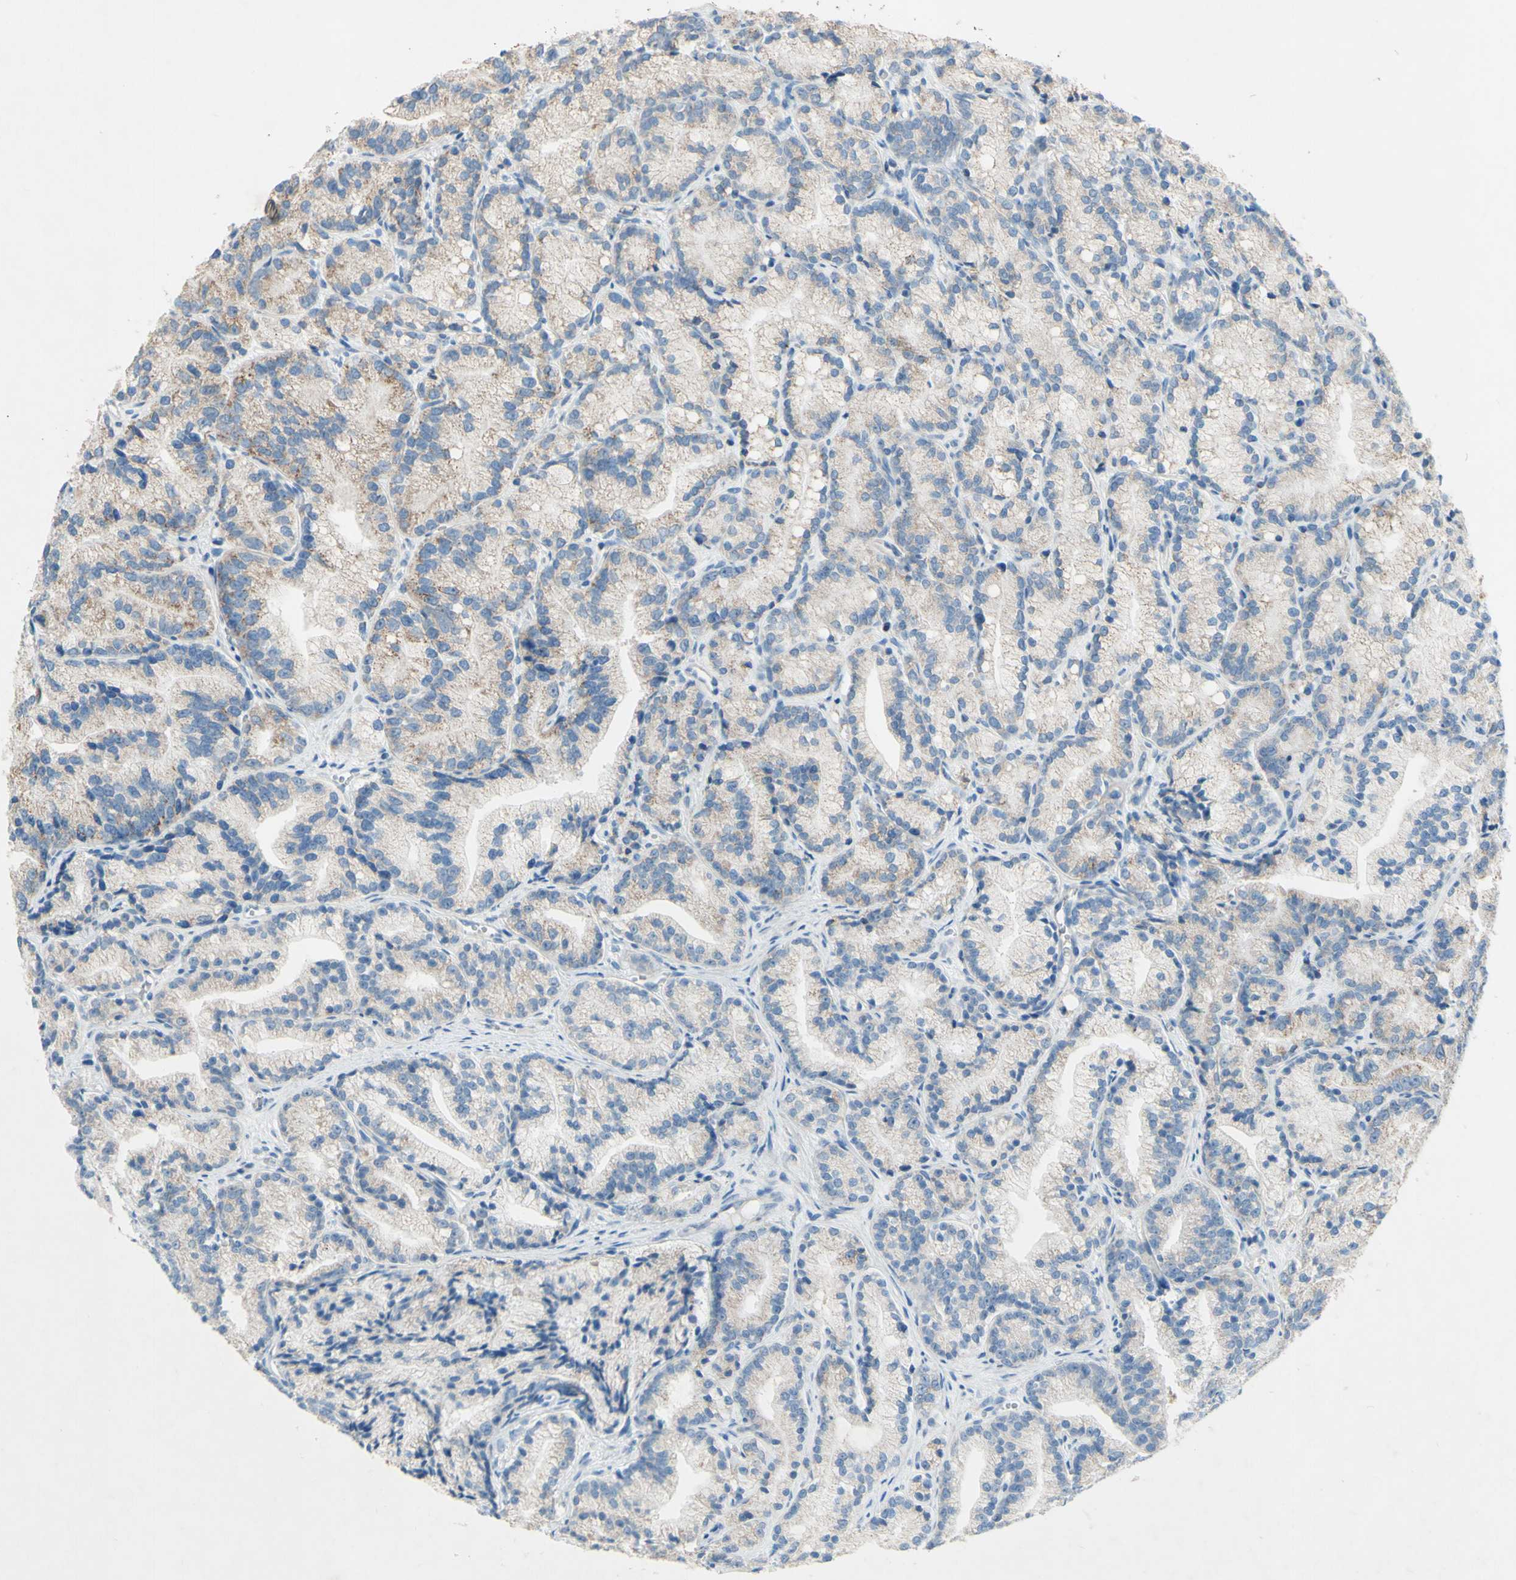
{"staining": {"intensity": "negative", "quantity": "none", "location": "none"}, "tissue": "prostate cancer", "cell_type": "Tumor cells", "image_type": "cancer", "snomed": [{"axis": "morphology", "description": "Adenocarcinoma, Low grade"}, {"axis": "topography", "description": "Prostate"}], "caption": "The IHC image has no significant positivity in tumor cells of prostate cancer tissue.", "gene": "ACADL", "patient": {"sex": "male", "age": 89}}